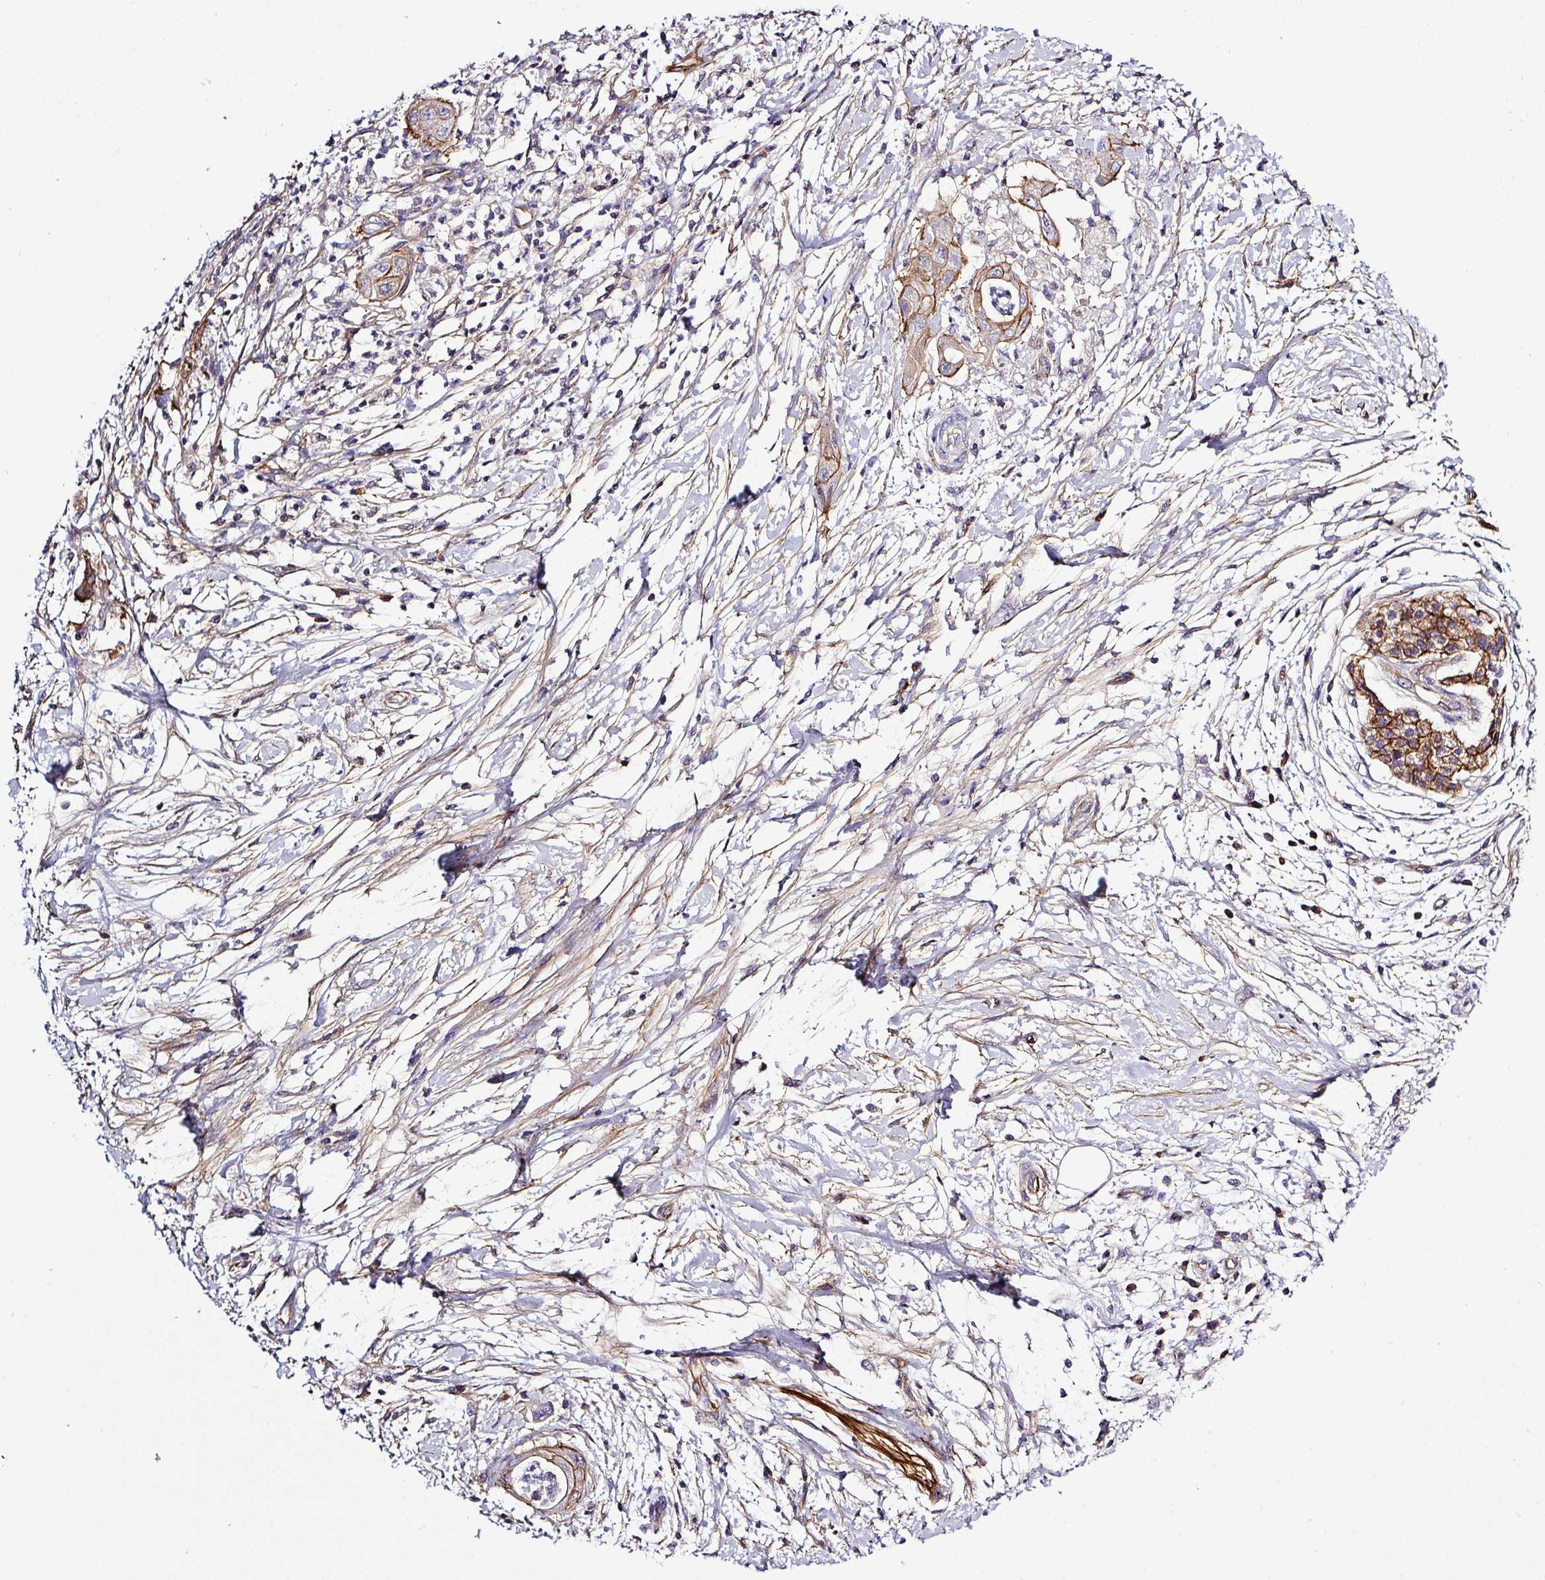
{"staining": {"intensity": "moderate", "quantity": ">75%", "location": "cytoplasmic/membranous"}, "tissue": "pancreatic cancer", "cell_type": "Tumor cells", "image_type": "cancer", "snomed": [{"axis": "morphology", "description": "Adenocarcinoma, NOS"}, {"axis": "topography", "description": "Pancreas"}], "caption": "Adenocarcinoma (pancreatic) stained with IHC reveals moderate cytoplasmic/membranous staining in approximately >75% of tumor cells.", "gene": "PARD6A", "patient": {"sex": "male", "age": 68}}